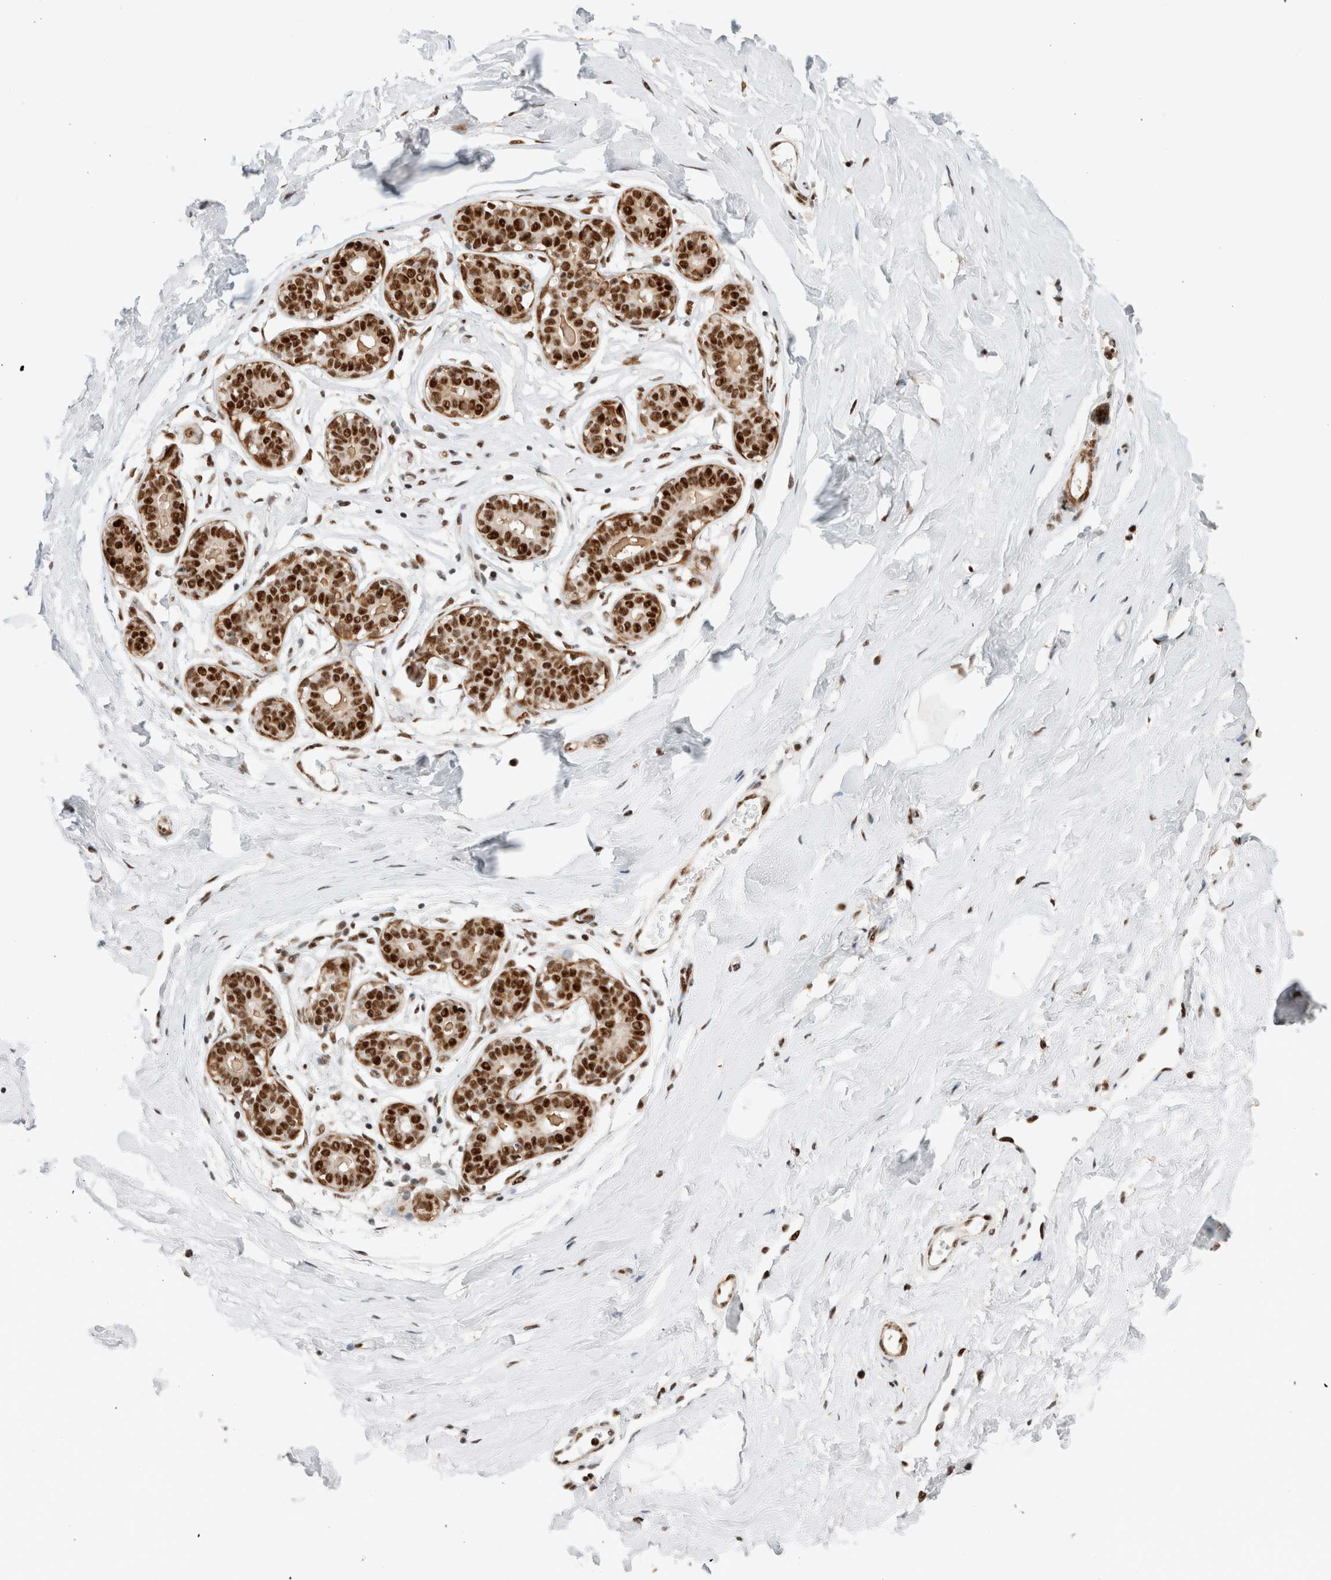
{"staining": {"intensity": "weak", "quantity": "<25%", "location": "nuclear"}, "tissue": "breast", "cell_type": "Adipocytes", "image_type": "normal", "snomed": [{"axis": "morphology", "description": "Normal tissue, NOS"}, {"axis": "topography", "description": "Breast"}], "caption": "Immunohistochemical staining of normal human breast shows no significant staining in adipocytes. Brightfield microscopy of IHC stained with DAB (brown) and hematoxylin (blue), captured at high magnification.", "gene": "ID3", "patient": {"sex": "female", "age": 23}}